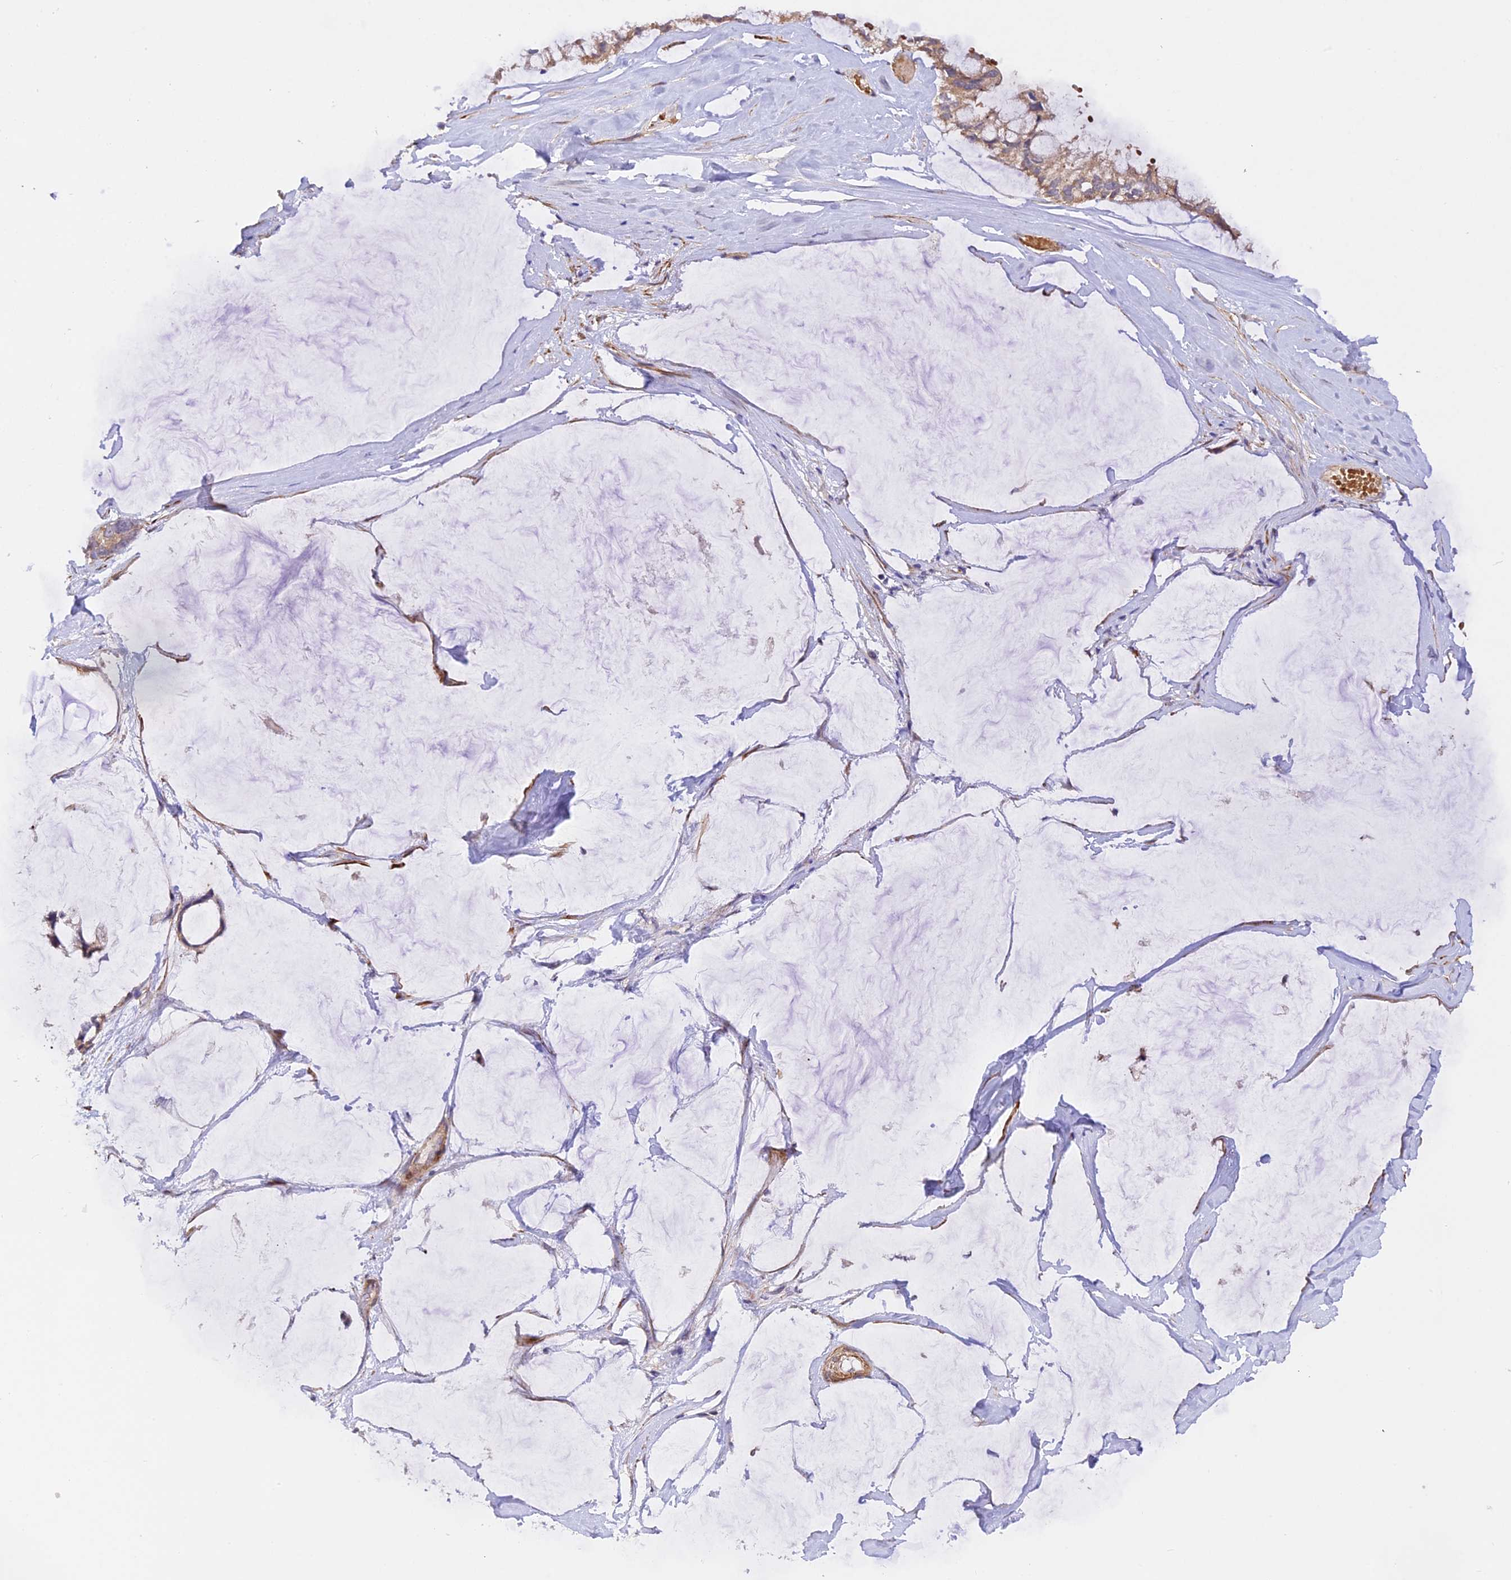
{"staining": {"intensity": "weak", "quantity": ">75%", "location": "cytoplasmic/membranous"}, "tissue": "ovarian cancer", "cell_type": "Tumor cells", "image_type": "cancer", "snomed": [{"axis": "morphology", "description": "Cystadenocarcinoma, mucinous, NOS"}, {"axis": "topography", "description": "Ovary"}], "caption": "The photomicrograph reveals a brown stain indicating the presence of a protein in the cytoplasmic/membranous of tumor cells in ovarian cancer. Using DAB (brown) and hematoxylin (blue) stains, captured at high magnification using brightfield microscopy.", "gene": "WDFY4", "patient": {"sex": "female", "age": 39}}